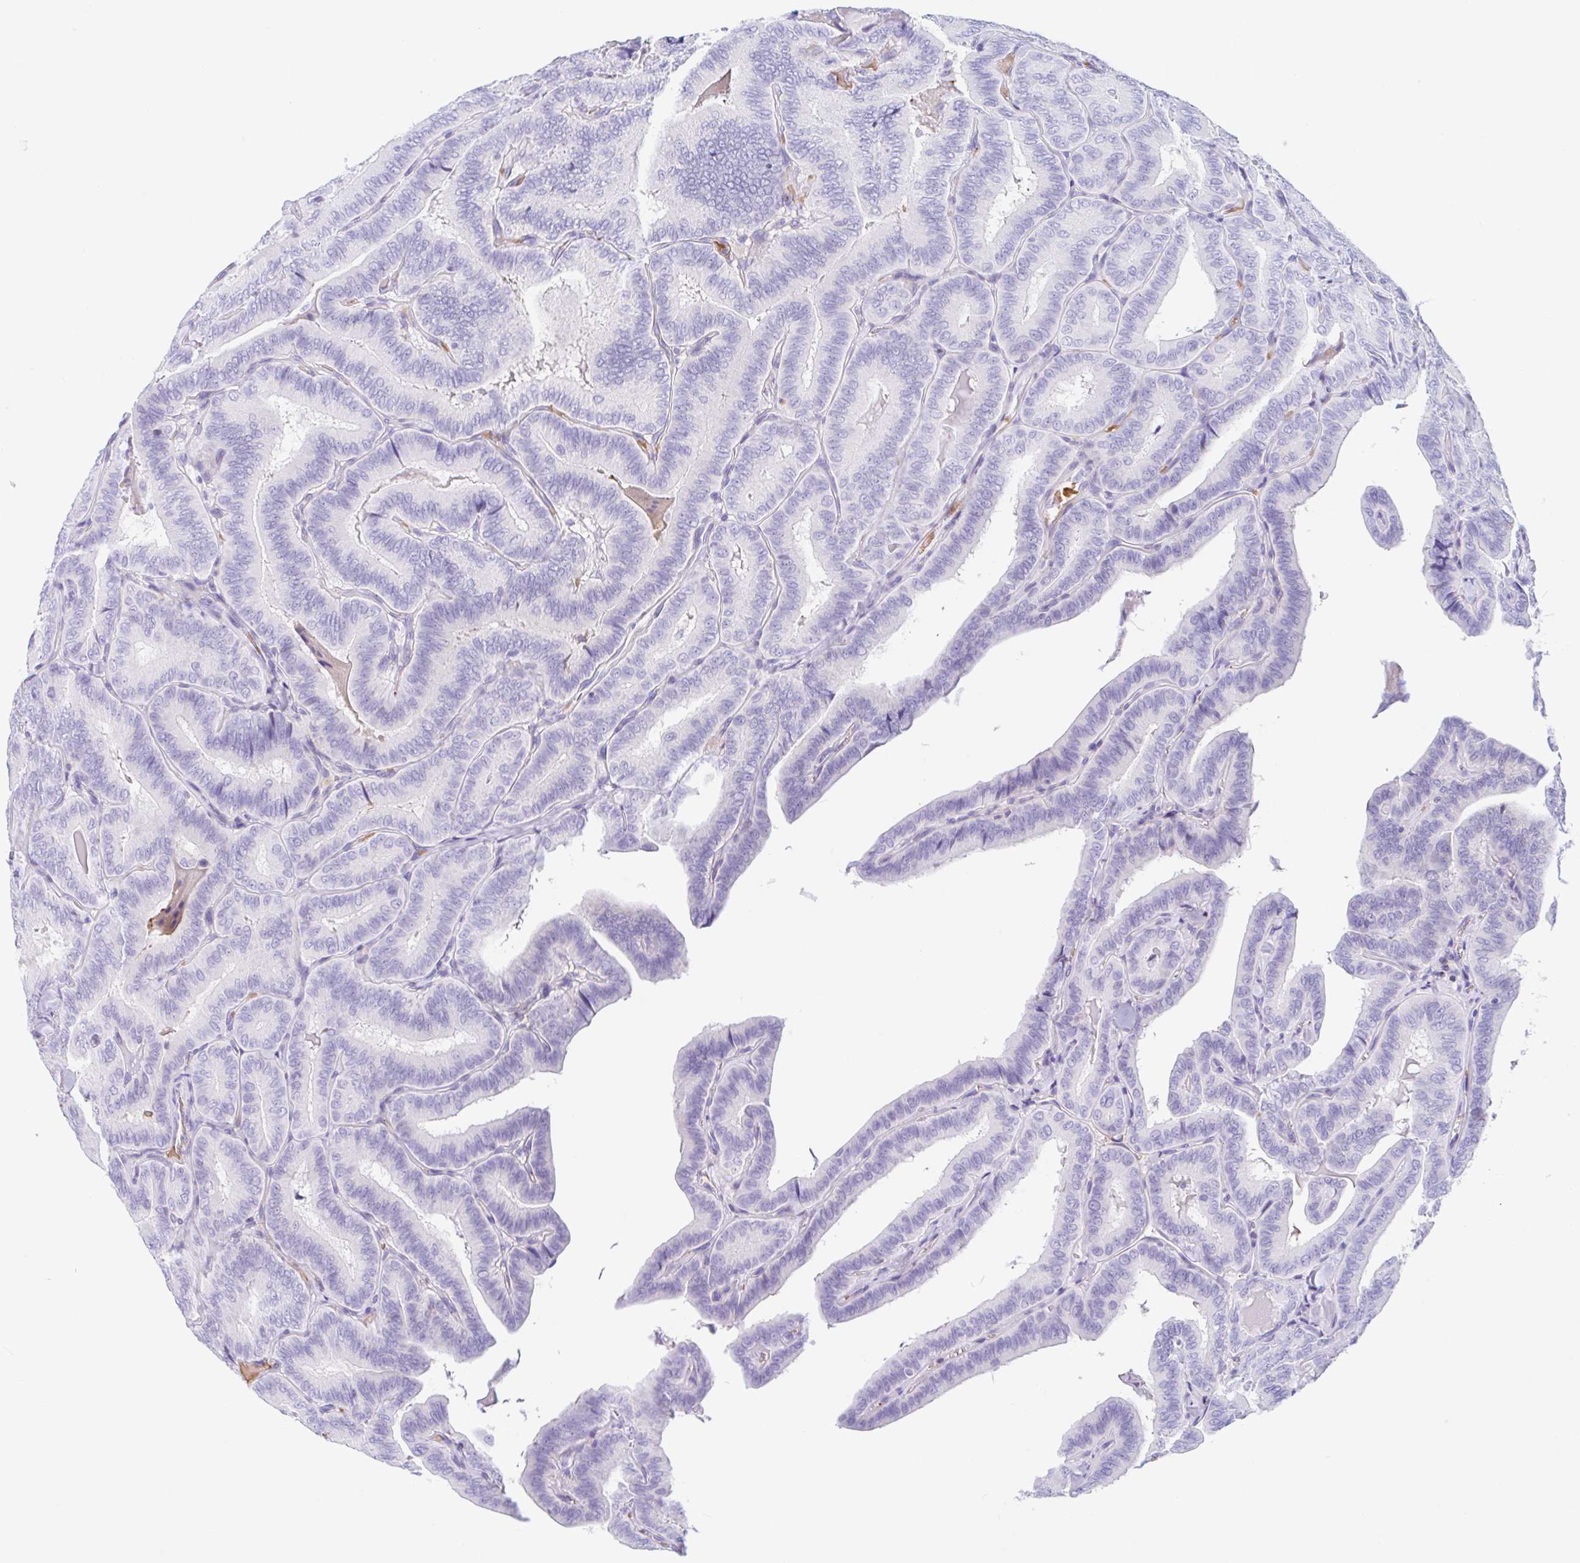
{"staining": {"intensity": "negative", "quantity": "none", "location": "none"}, "tissue": "thyroid cancer", "cell_type": "Tumor cells", "image_type": "cancer", "snomed": [{"axis": "morphology", "description": "Papillary adenocarcinoma, NOS"}, {"axis": "topography", "description": "Thyroid gland"}], "caption": "Thyroid cancer (papillary adenocarcinoma) was stained to show a protein in brown. There is no significant expression in tumor cells. Nuclei are stained in blue.", "gene": "ANKRD9", "patient": {"sex": "male", "age": 61}}